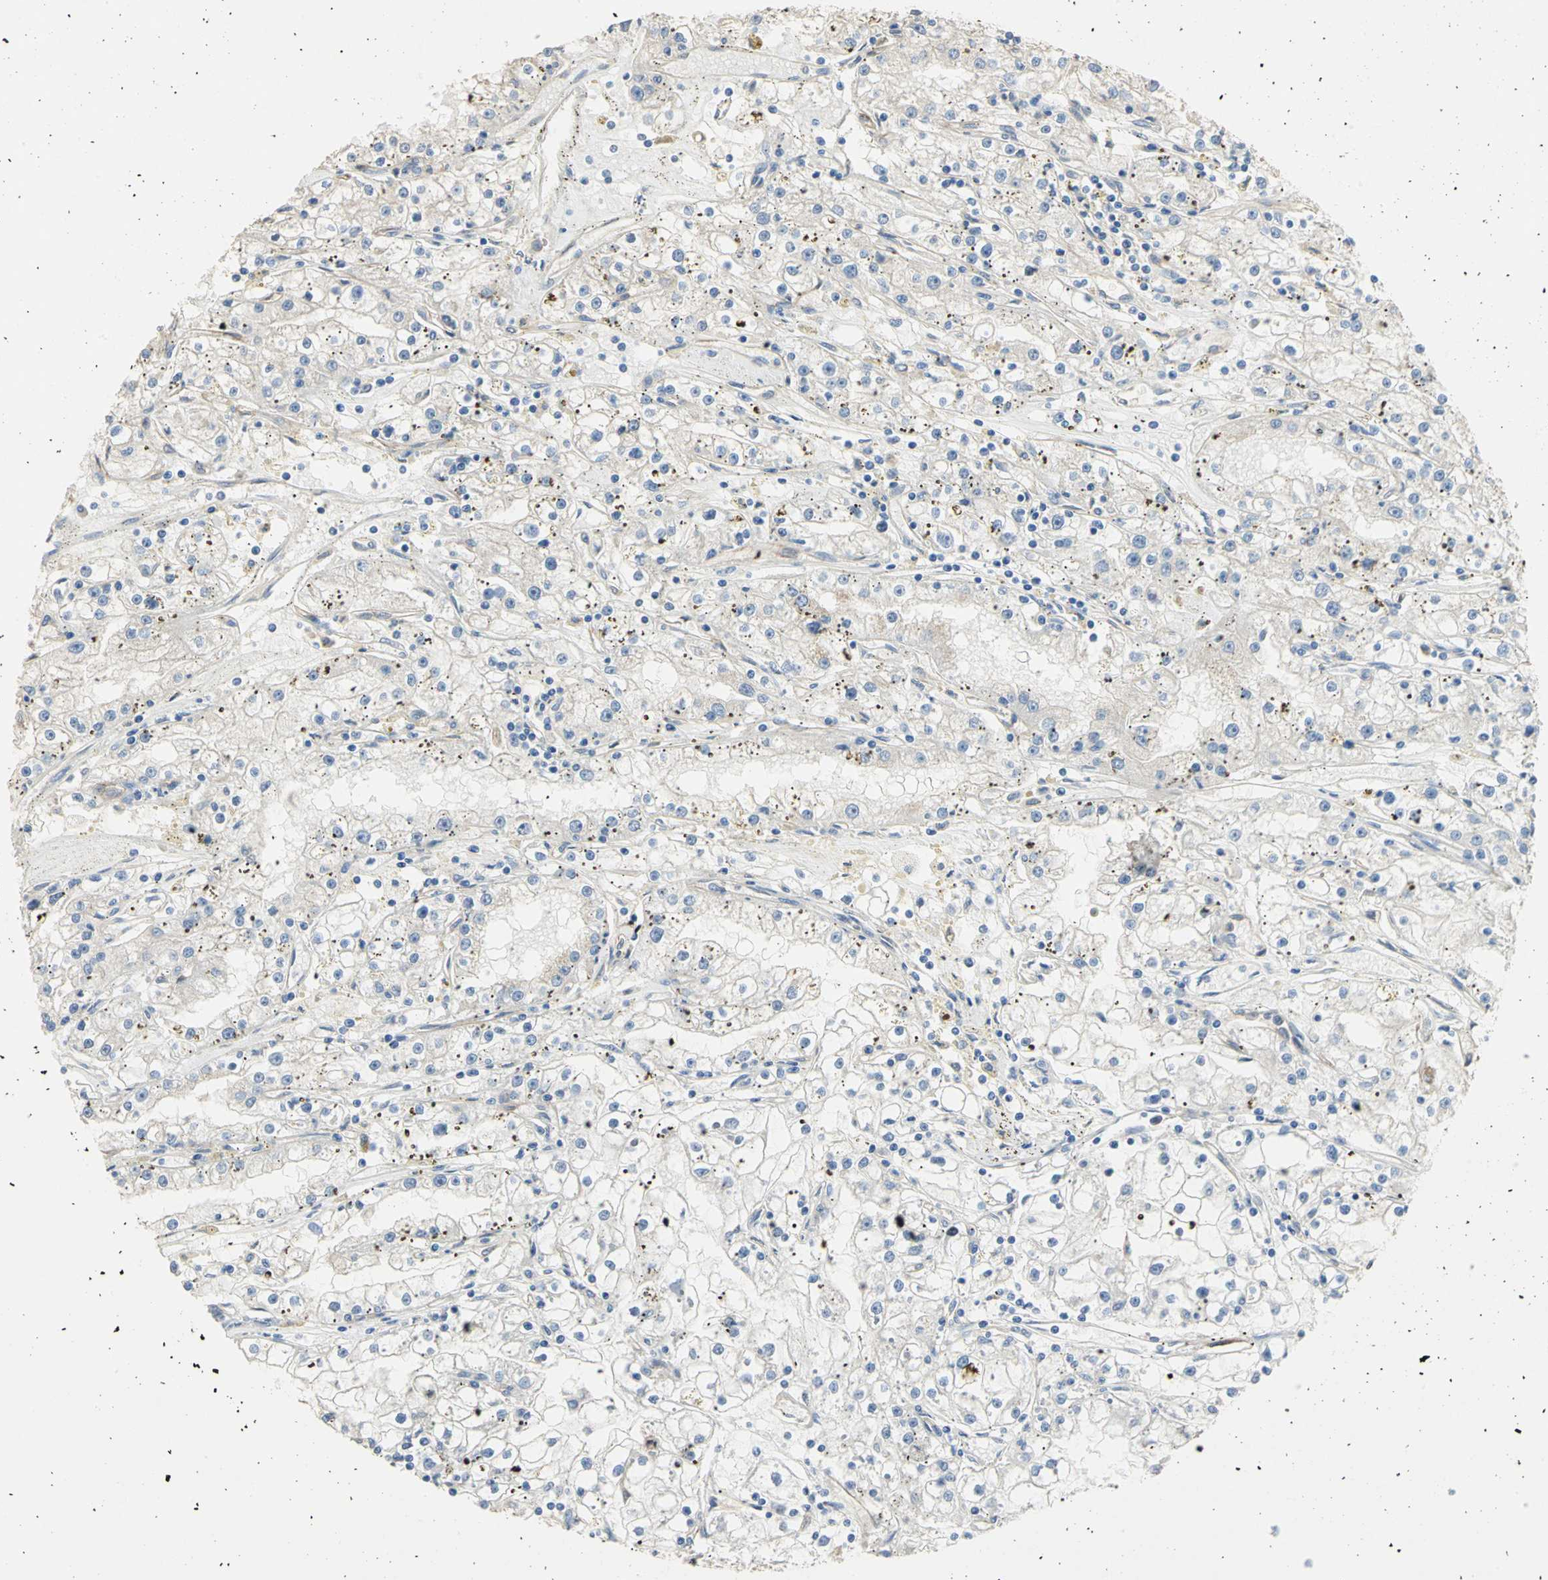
{"staining": {"intensity": "negative", "quantity": "none", "location": "none"}, "tissue": "renal cancer", "cell_type": "Tumor cells", "image_type": "cancer", "snomed": [{"axis": "morphology", "description": "Adenocarcinoma, NOS"}, {"axis": "topography", "description": "Kidney"}], "caption": "High power microscopy image of an immunohistochemistry (IHC) image of renal cancer (adenocarcinoma), revealing no significant expression in tumor cells.", "gene": "DLGAP5", "patient": {"sex": "male", "age": 56}}